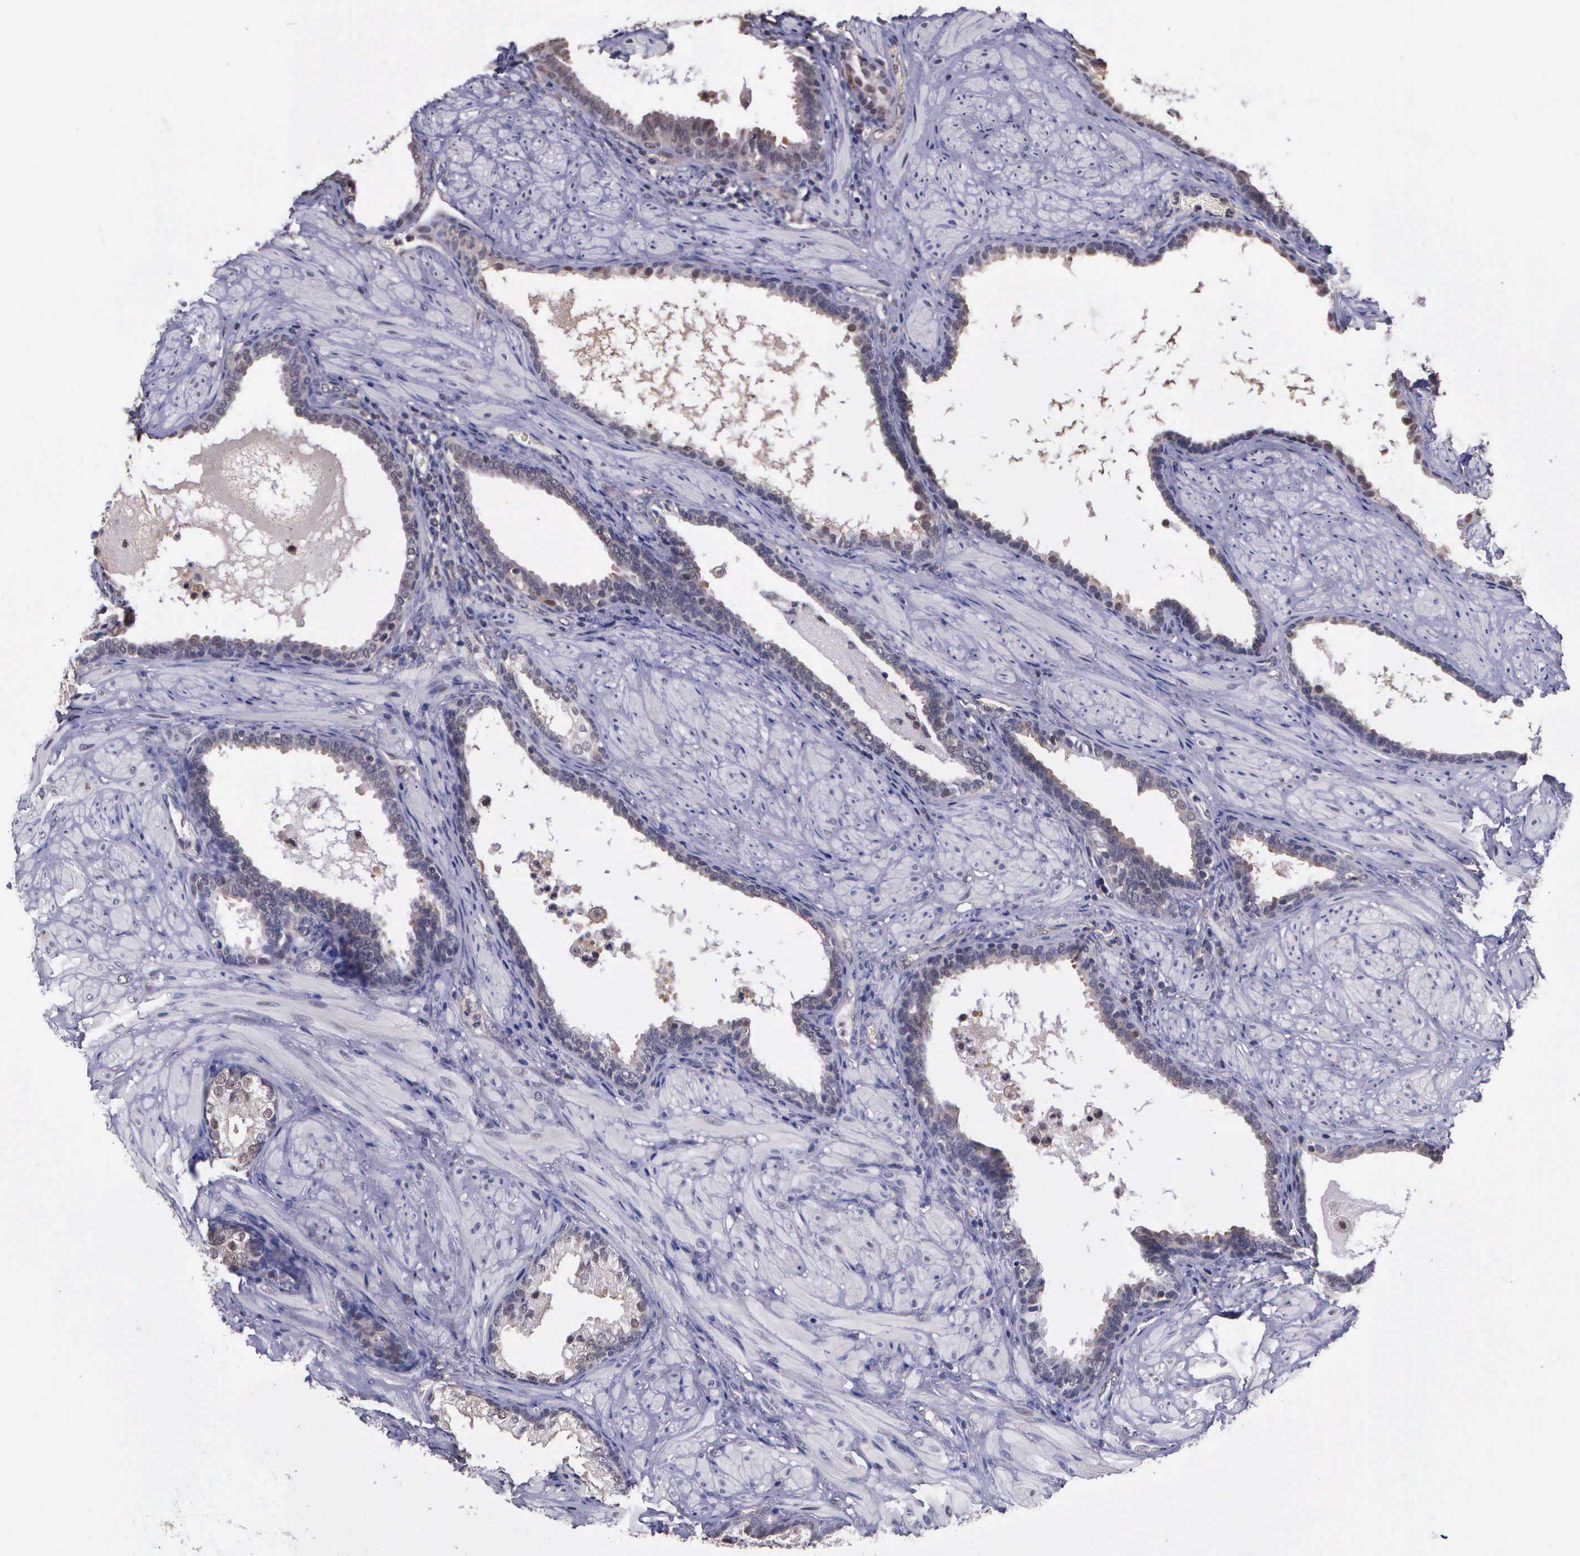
{"staining": {"intensity": "weak", "quantity": "25%-75%", "location": "cytoplasmic/membranous"}, "tissue": "prostate cancer", "cell_type": "Tumor cells", "image_type": "cancer", "snomed": [{"axis": "morphology", "description": "Adenocarcinoma, Medium grade"}, {"axis": "topography", "description": "Prostate"}], "caption": "Tumor cells reveal low levels of weak cytoplasmic/membranous positivity in approximately 25%-75% of cells in human prostate cancer (medium-grade adenocarcinoma). (brown staining indicates protein expression, while blue staining denotes nuclei).", "gene": "PSMC1", "patient": {"sex": "male", "age": 60}}